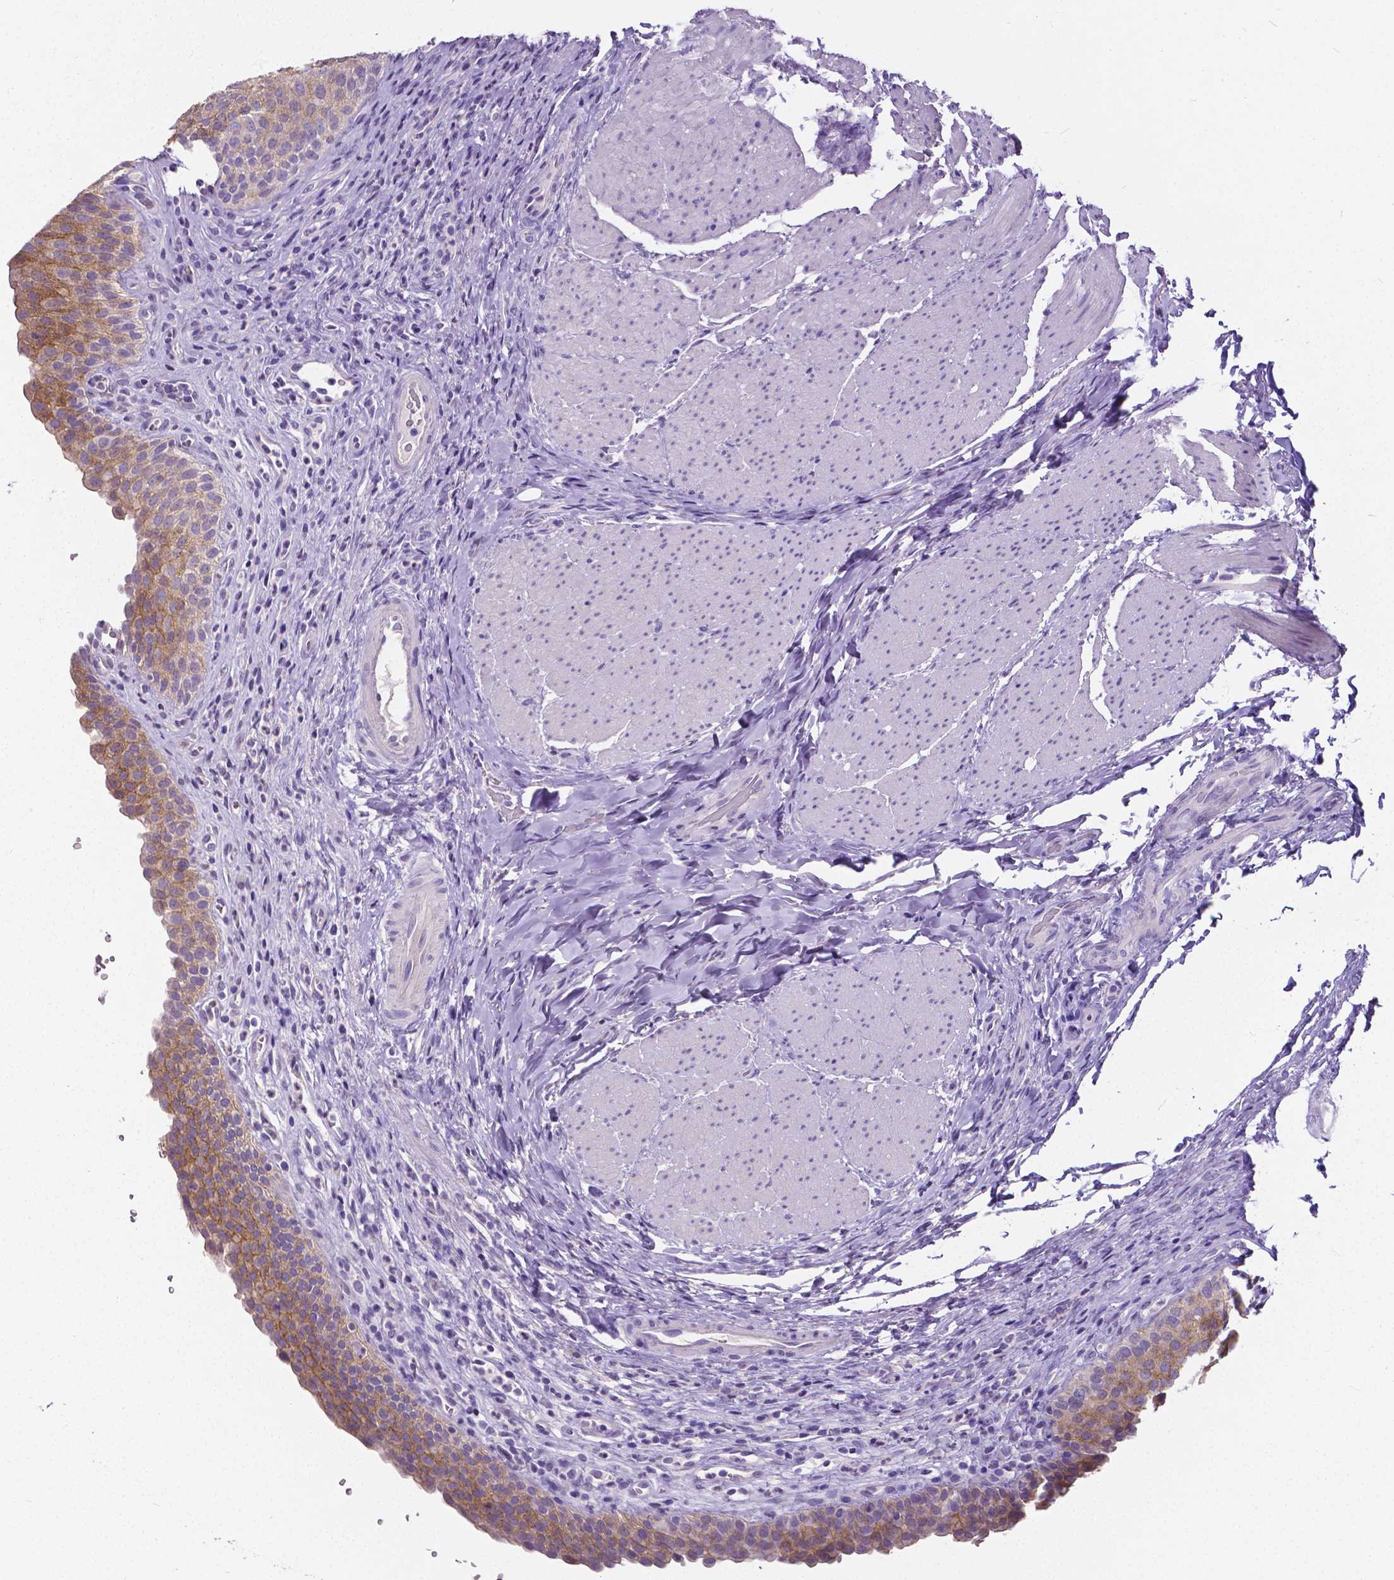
{"staining": {"intensity": "moderate", "quantity": ">75%", "location": "cytoplasmic/membranous"}, "tissue": "urinary bladder", "cell_type": "Urothelial cells", "image_type": "normal", "snomed": [{"axis": "morphology", "description": "Normal tissue, NOS"}, {"axis": "topography", "description": "Urinary bladder"}, {"axis": "topography", "description": "Peripheral nerve tissue"}], "caption": "Immunohistochemistry (DAB (3,3'-diaminobenzidine)) staining of normal human urinary bladder shows moderate cytoplasmic/membranous protein positivity in approximately >75% of urothelial cells. (IHC, brightfield microscopy, high magnification).", "gene": "OCLN", "patient": {"sex": "male", "age": 66}}